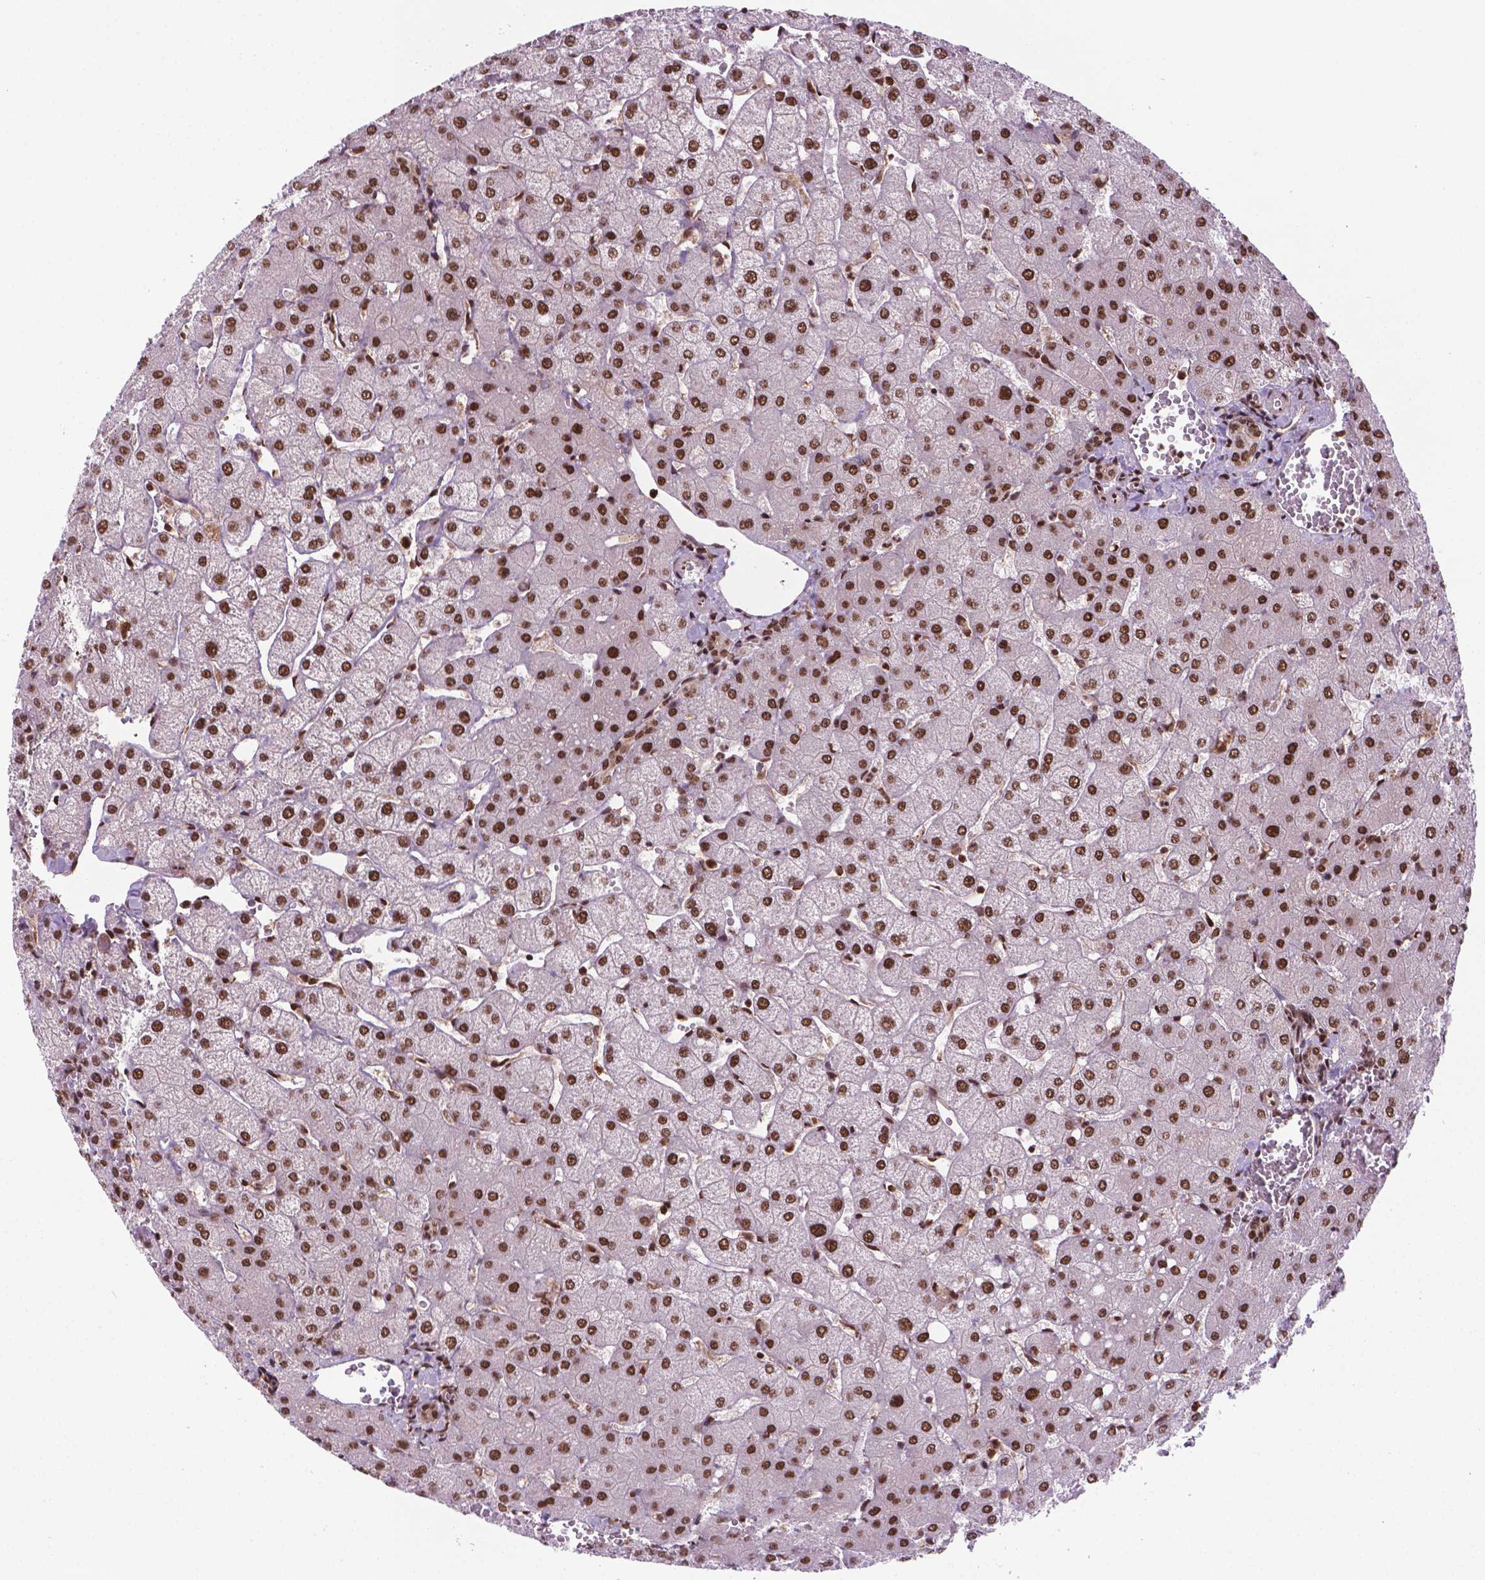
{"staining": {"intensity": "moderate", "quantity": ">75%", "location": "nuclear"}, "tissue": "liver", "cell_type": "Cholangiocytes", "image_type": "normal", "snomed": [{"axis": "morphology", "description": "Normal tissue, NOS"}, {"axis": "topography", "description": "Liver"}], "caption": "The photomicrograph demonstrates immunohistochemical staining of benign liver. There is moderate nuclear expression is appreciated in approximately >75% of cholangiocytes.", "gene": "SIRT6", "patient": {"sex": "female", "age": 54}}